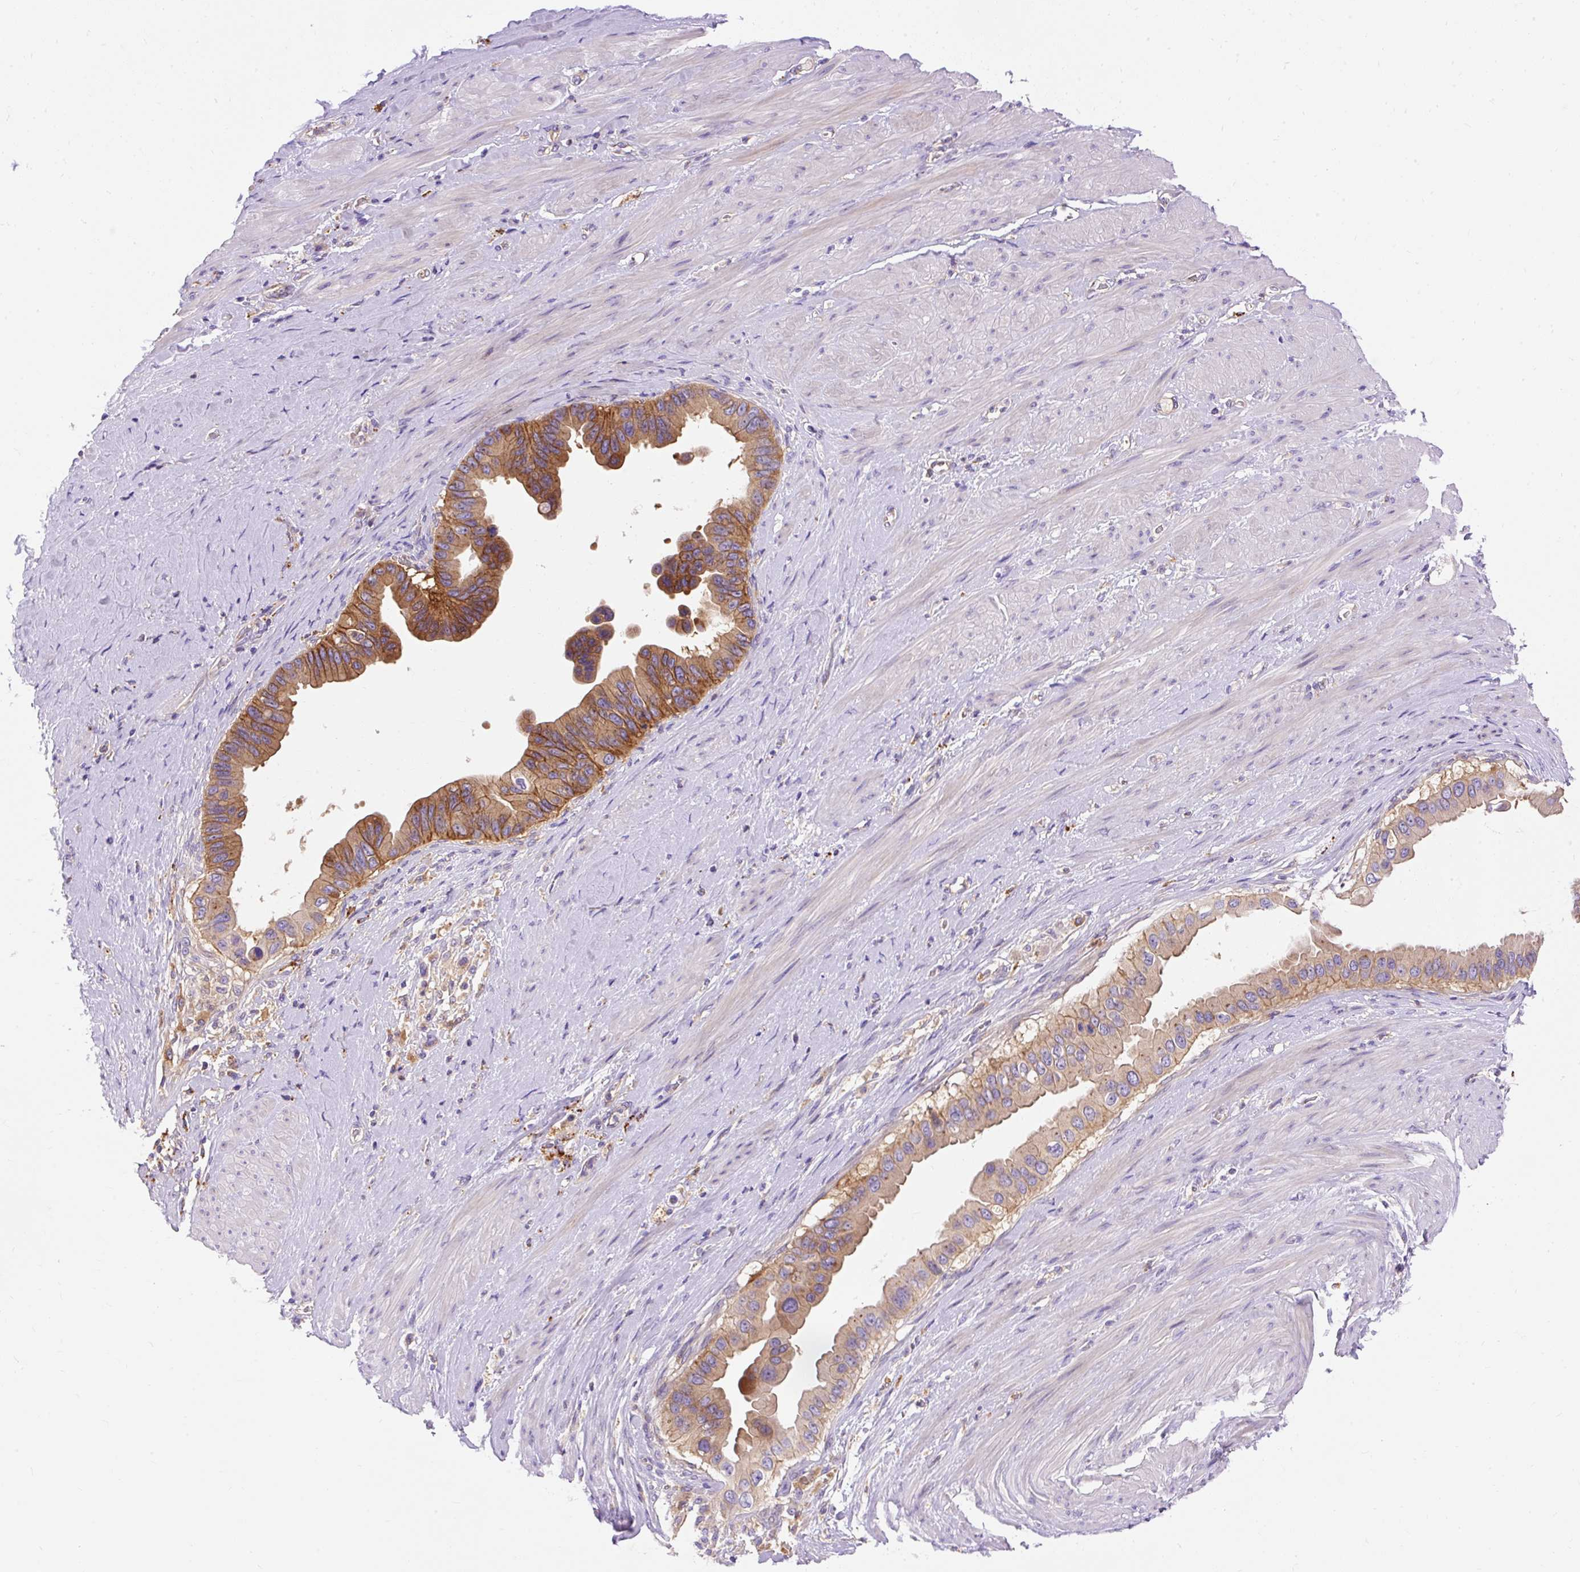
{"staining": {"intensity": "moderate", "quantity": ">75%", "location": "cytoplasmic/membranous"}, "tissue": "pancreatic cancer", "cell_type": "Tumor cells", "image_type": "cancer", "snomed": [{"axis": "morphology", "description": "Adenocarcinoma, NOS"}, {"axis": "topography", "description": "Pancreas"}], "caption": "Approximately >75% of tumor cells in human pancreatic cancer (adenocarcinoma) show moderate cytoplasmic/membranous protein expression as visualized by brown immunohistochemical staining.", "gene": "OR4K15", "patient": {"sex": "female", "age": 56}}